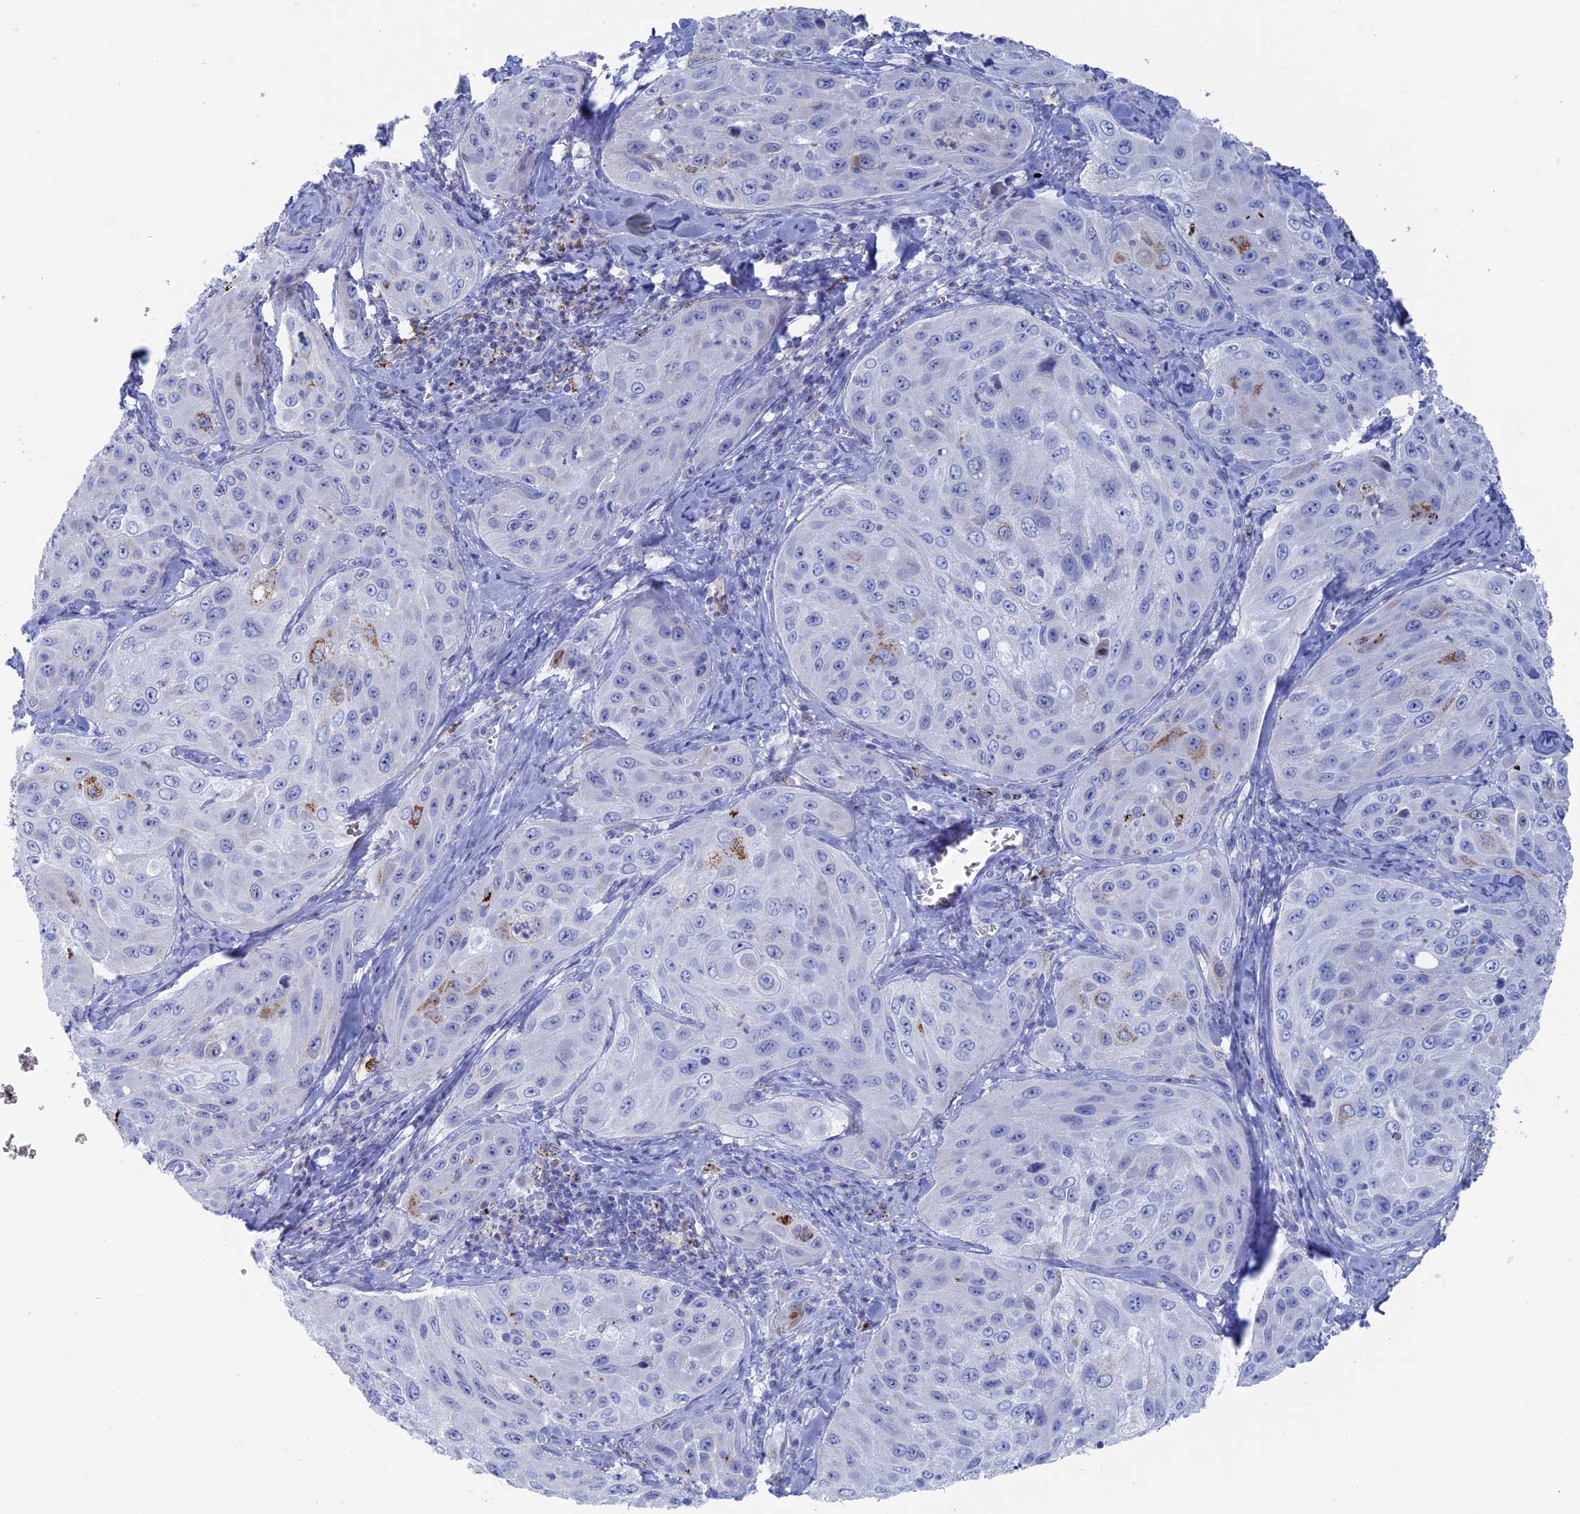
{"staining": {"intensity": "moderate", "quantity": "<25%", "location": "cytoplasmic/membranous"}, "tissue": "cervical cancer", "cell_type": "Tumor cells", "image_type": "cancer", "snomed": [{"axis": "morphology", "description": "Squamous cell carcinoma, NOS"}, {"axis": "topography", "description": "Cervix"}], "caption": "Immunohistochemical staining of human cervical squamous cell carcinoma shows moderate cytoplasmic/membranous protein positivity in approximately <25% of tumor cells.", "gene": "ALMS1", "patient": {"sex": "female", "age": 42}}